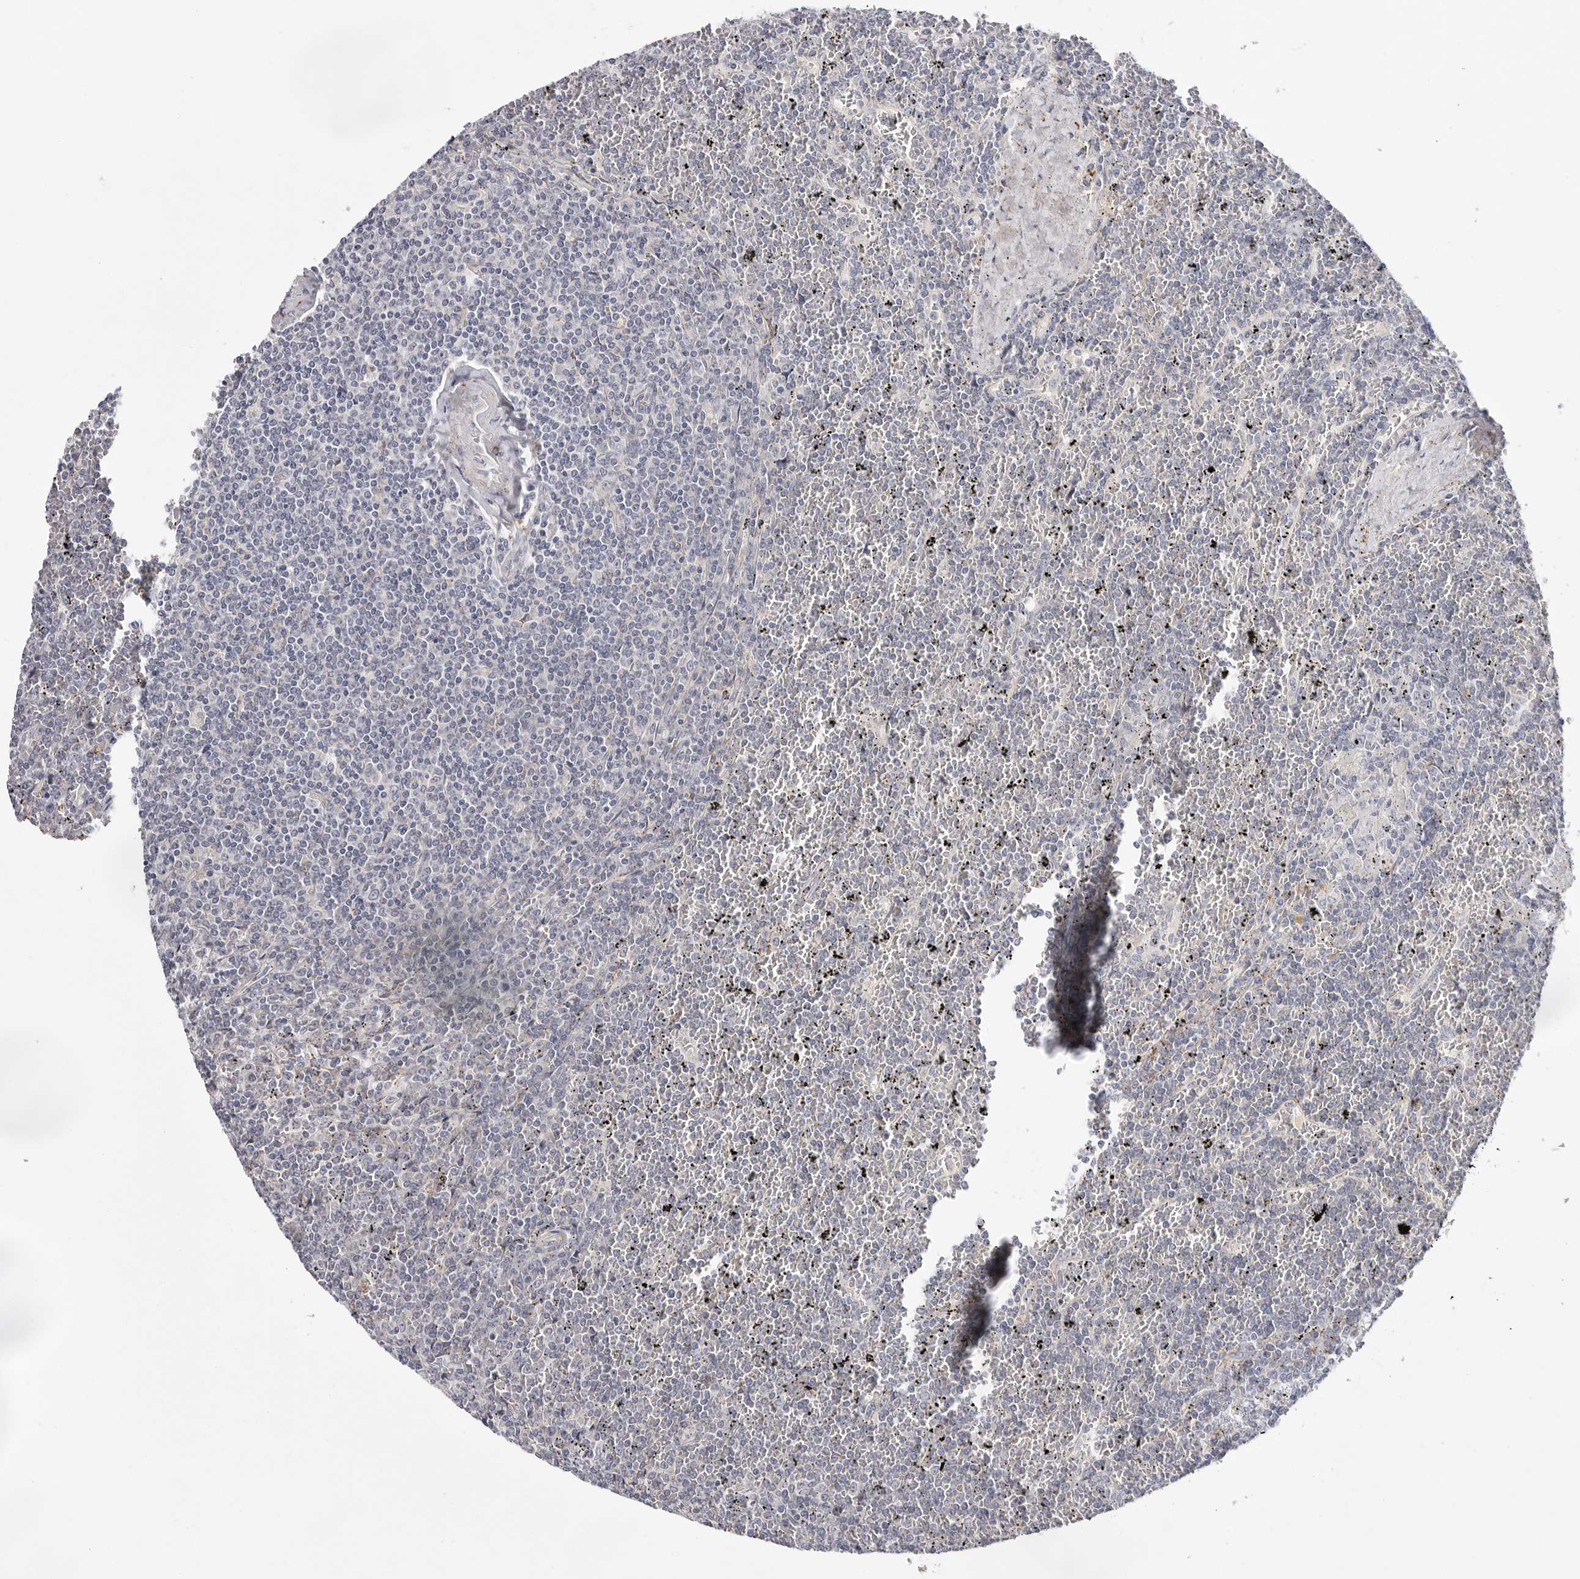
{"staining": {"intensity": "negative", "quantity": "none", "location": "none"}, "tissue": "lymphoma", "cell_type": "Tumor cells", "image_type": "cancer", "snomed": [{"axis": "morphology", "description": "Malignant lymphoma, non-Hodgkin's type, Low grade"}, {"axis": "topography", "description": "Spleen"}], "caption": "The immunohistochemistry image has no significant staining in tumor cells of low-grade malignant lymphoma, non-Hodgkin's type tissue.", "gene": "ELP3", "patient": {"sex": "female", "age": 19}}